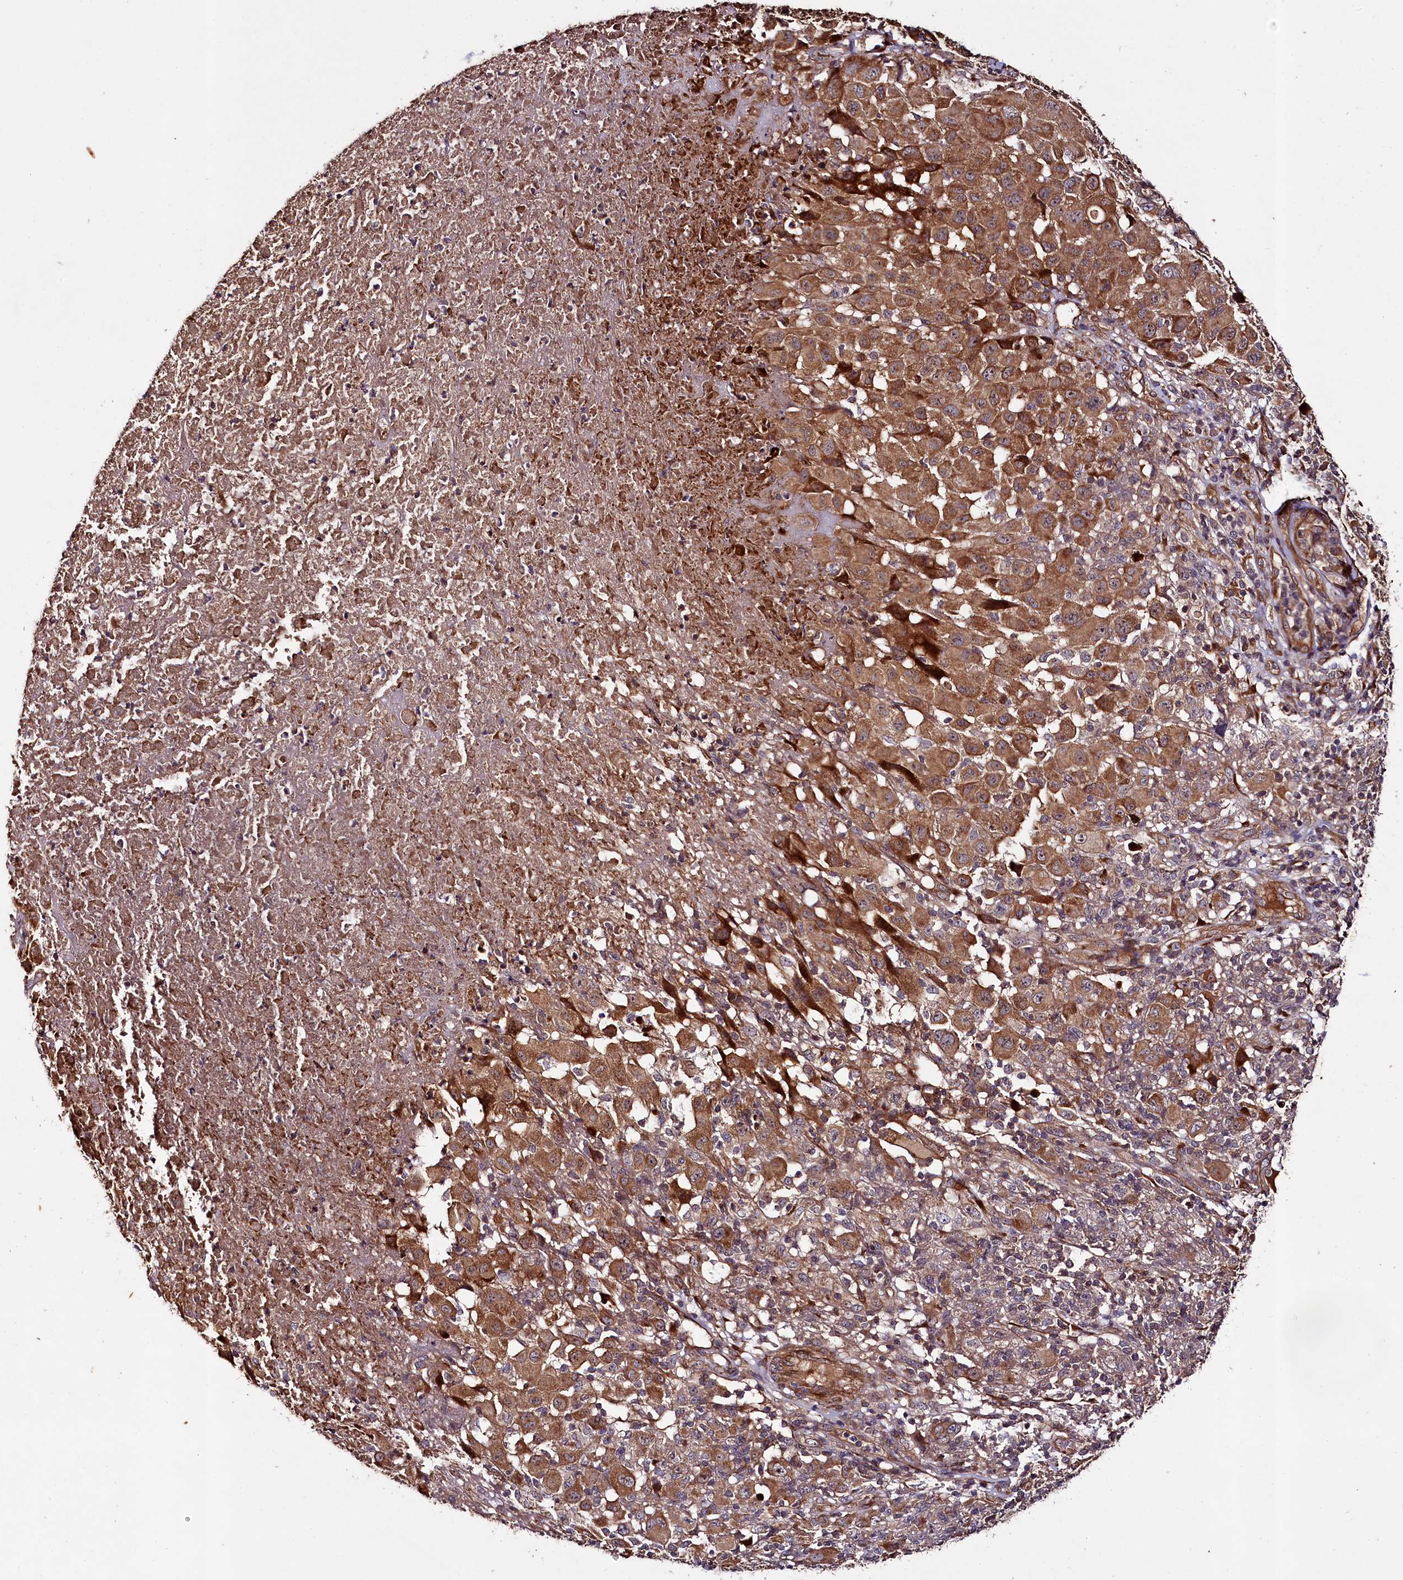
{"staining": {"intensity": "moderate", "quantity": ">75%", "location": "cytoplasmic/membranous"}, "tissue": "melanoma", "cell_type": "Tumor cells", "image_type": "cancer", "snomed": [{"axis": "morphology", "description": "Malignant melanoma, NOS"}, {"axis": "topography", "description": "Skin"}], "caption": "A micrograph showing moderate cytoplasmic/membranous positivity in about >75% of tumor cells in malignant melanoma, as visualized by brown immunohistochemical staining.", "gene": "CCDC102A", "patient": {"sex": "male", "age": 73}}